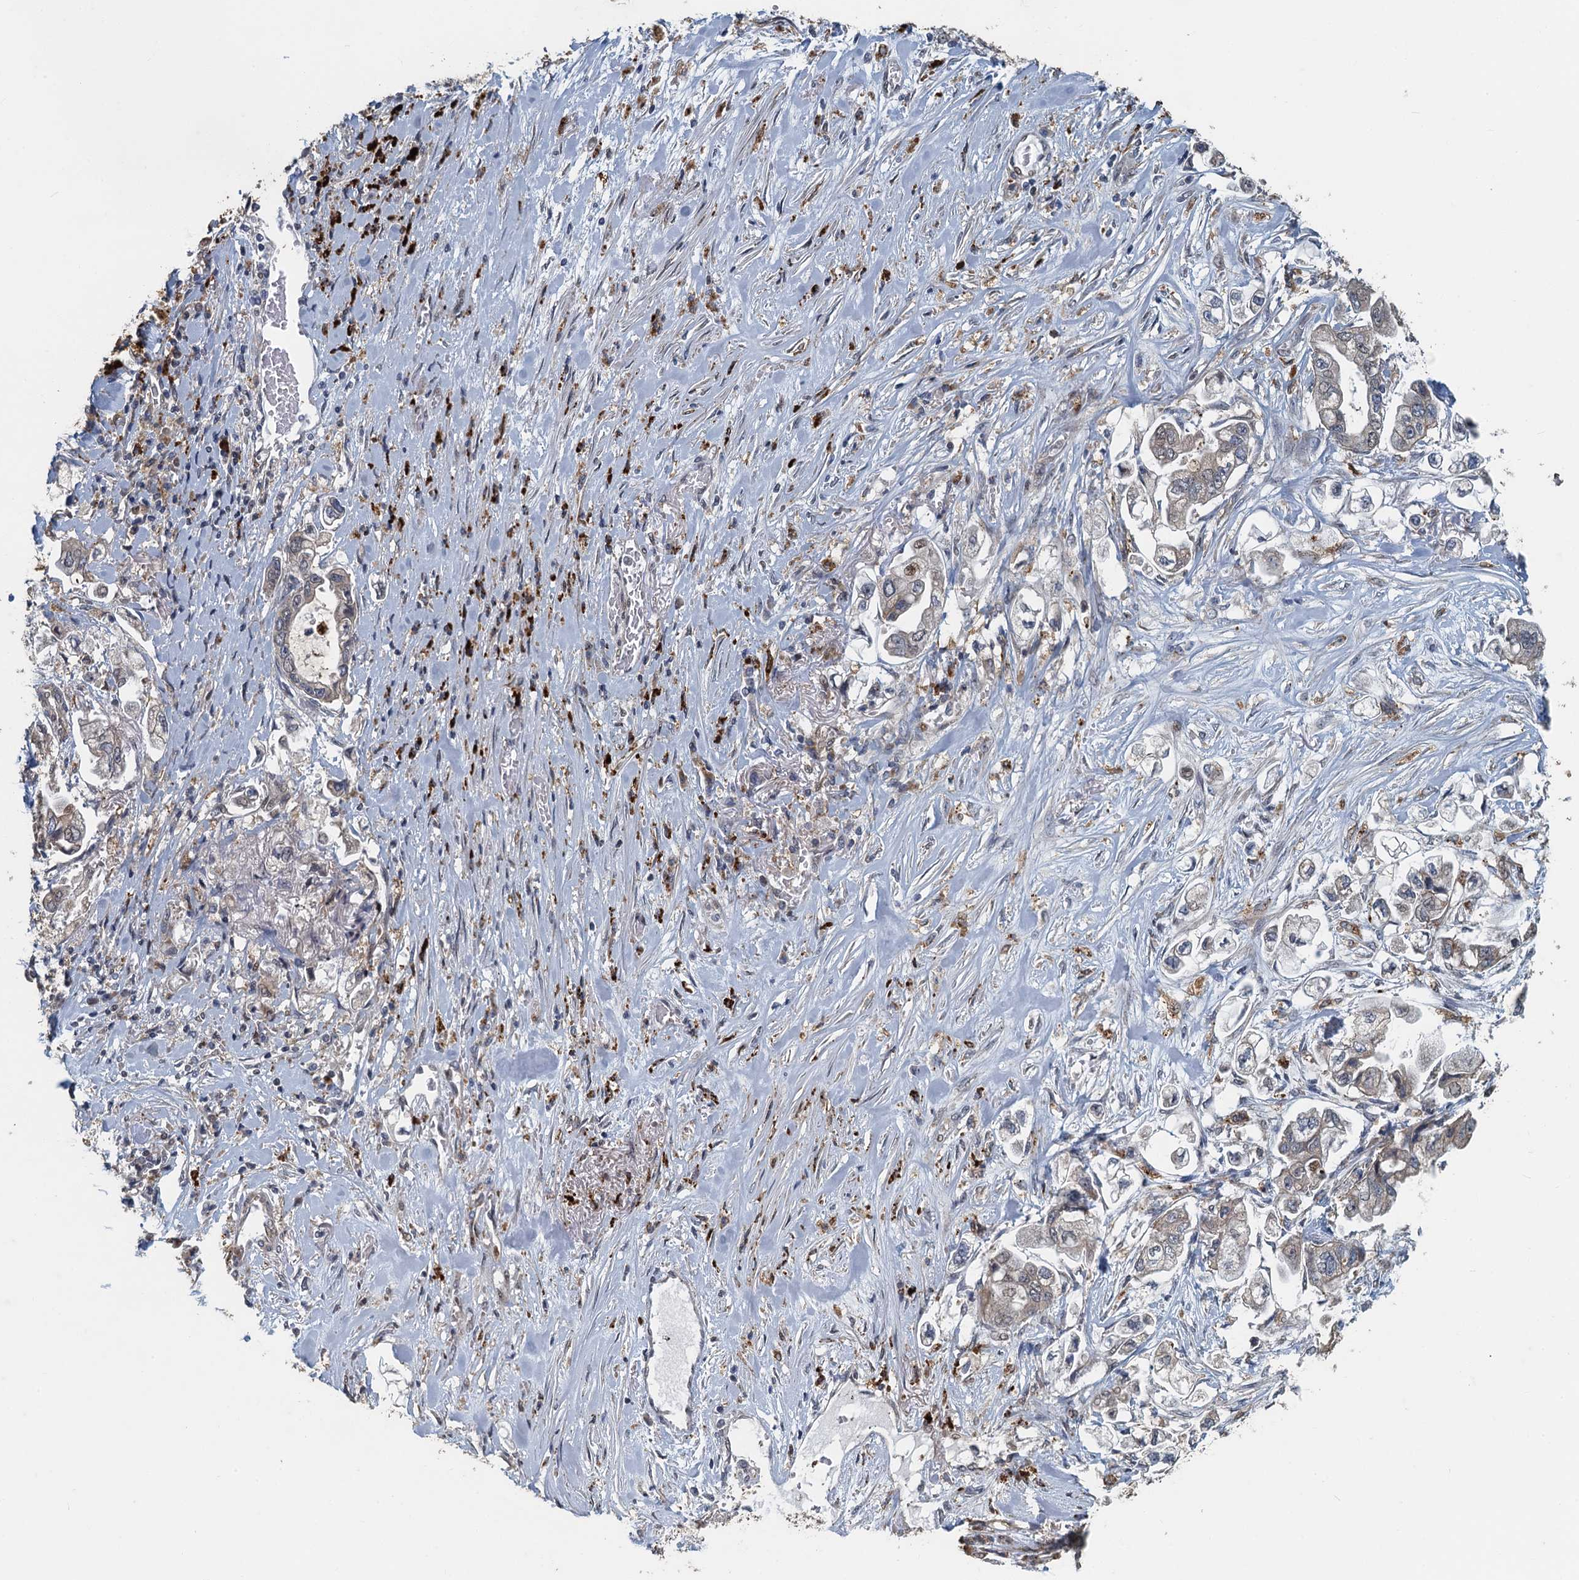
{"staining": {"intensity": "weak", "quantity": "<25%", "location": "cytoplasmic/membranous"}, "tissue": "stomach cancer", "cell_type": "Tumor cells", "image_type": "cancer", "snomed": [{"axis": "morphology", "description": "Adenocarcinoma, NOS"}, {"axis": "topography", "description": "Stomach"}], "caption": "This is a histopathology image of immunohistochemistry staining of stomach adenocarcinoma, which shows no positivity in tumor cells.", "gene": "AGRN", "patient": {"sex": "male", "age": 62}}